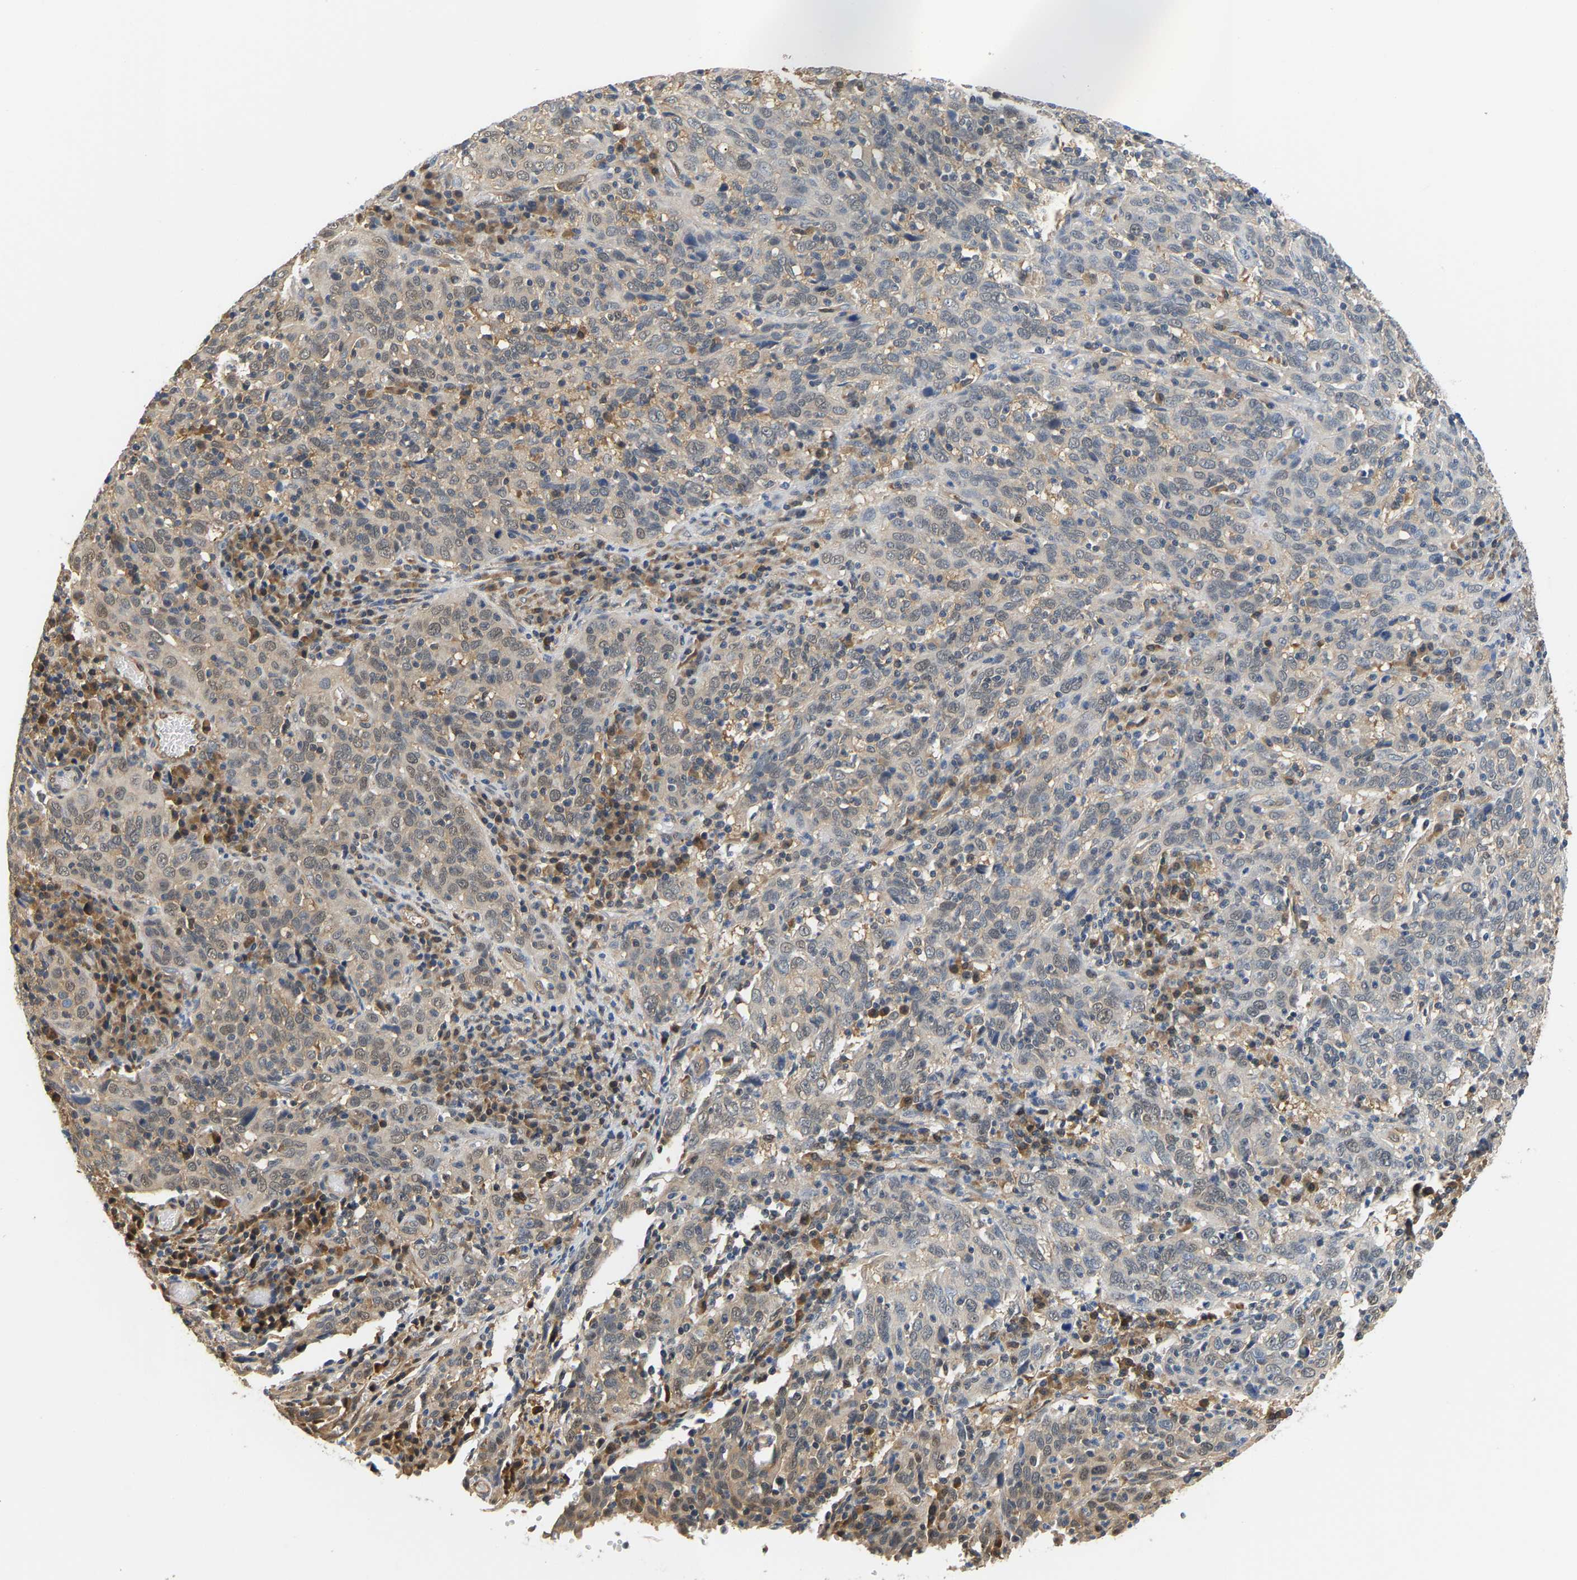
{"staining": {"intensity": "weak", "quantity": "<25%", "location": "cytoplasmic/membranous"}, "tissue": "cervical cancer", "cell_type": "Tumor cells", "image_type": "cancer", "snomed": [{"axis": "morphology", "description": "Squamous cell carcinoma, NOS"}, {"axis": "topography", "description": "Cervix"}], "caption": "IHC histopathology image of cervical squamous cell carcinoma stained for a protein (brown), which exhibits no positivity in tumor cells. Nuclei are stained in blue.", "gene": "ARHGEF12", "patient": {"sex": "female", "age": 46}}